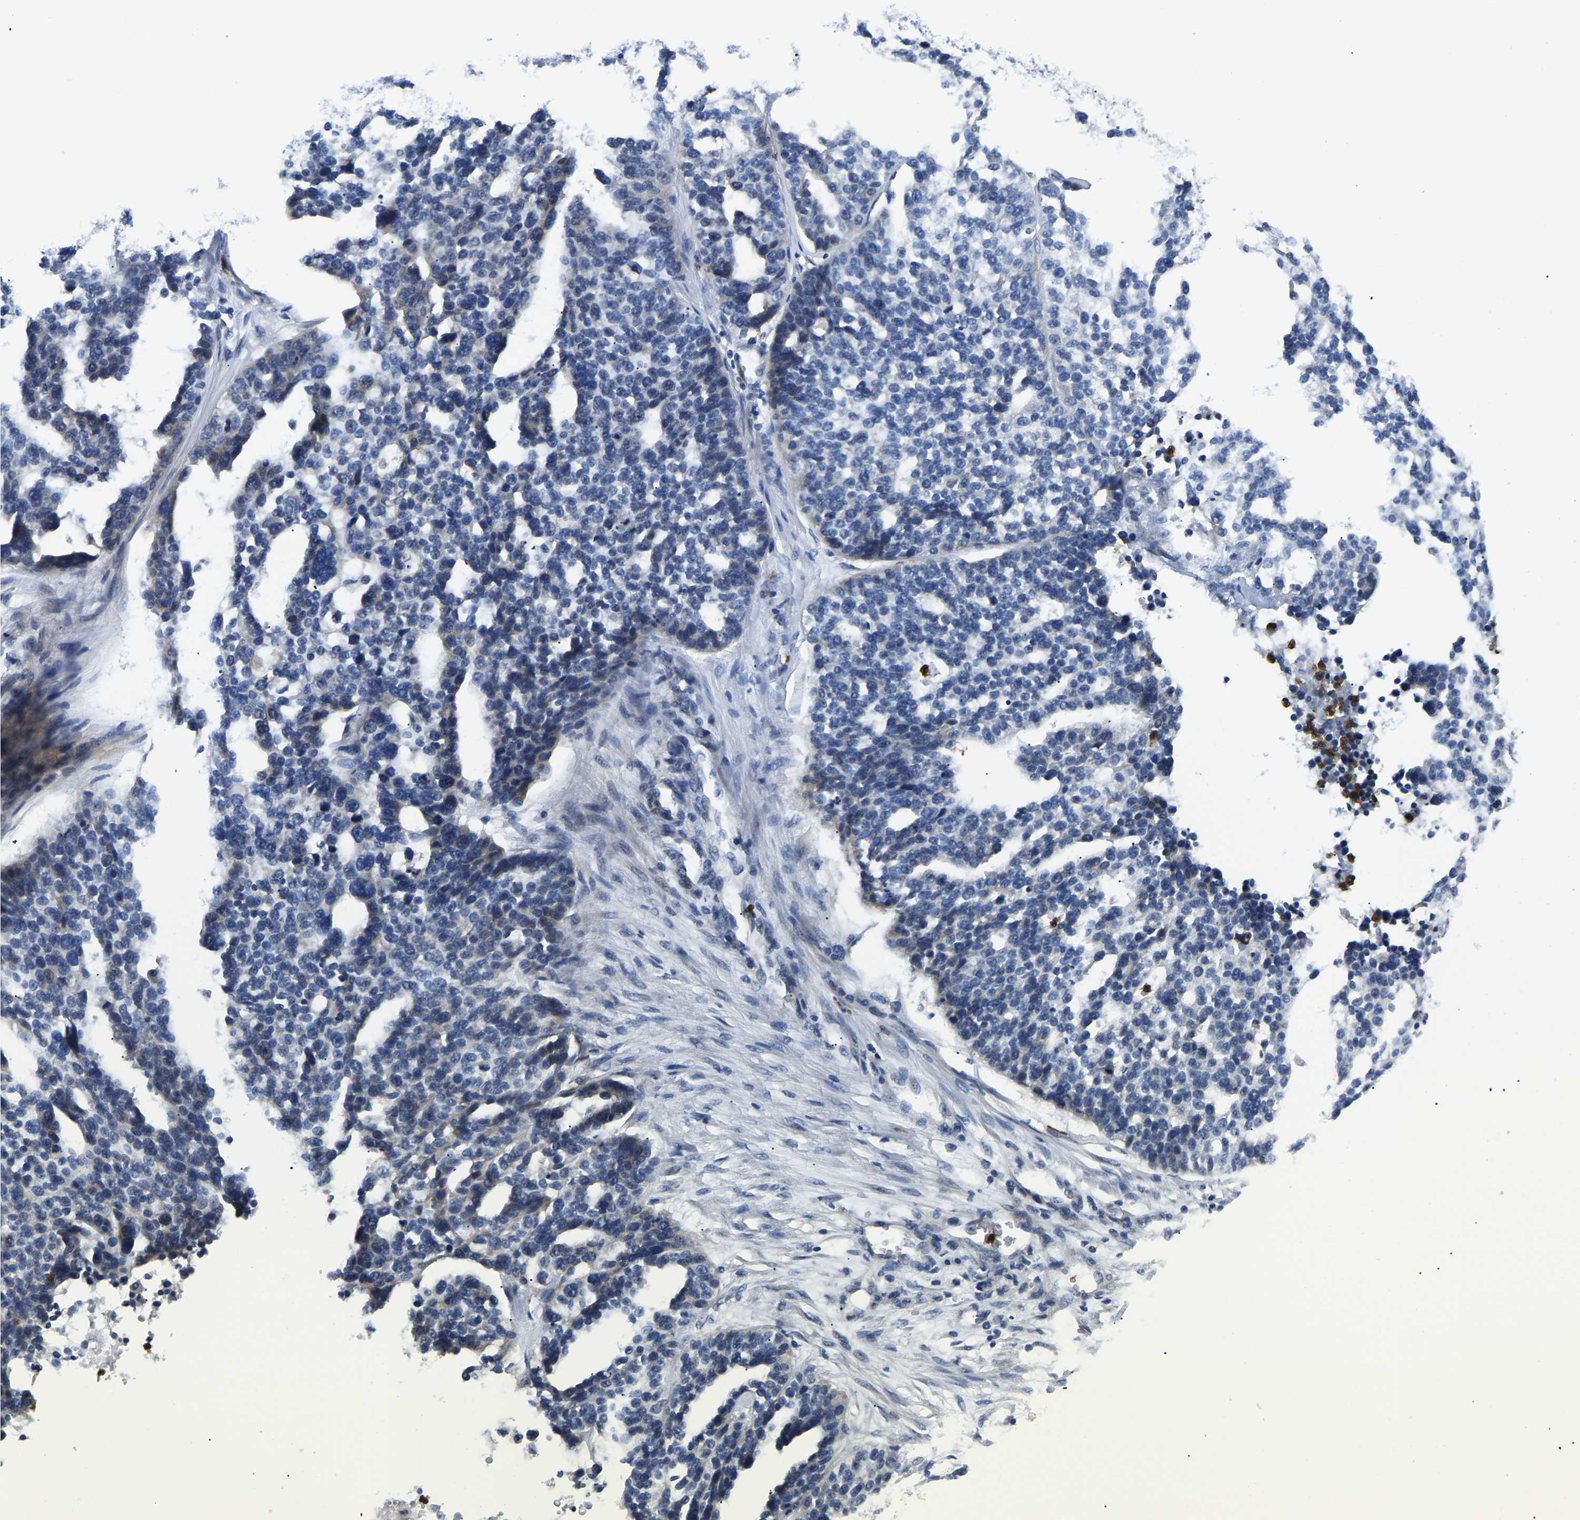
{"staining": {"intensity": "negative", "quantity": "none", "location": "none"}, "tissue": "ovarian cancer", "cell_type": "Tumor cells", "image_type": "cancer", "snomed": [{"axis": "morphology", "description": "Cystadenocarcinoma, serous, NOS"}, {"axis": "topography", "description": "Ovary"}], "caption": "Ovarian cancer (serous cystadenocarcinoma) stained for a protein using immunohistochemistry (IHC) demonstrates no positivity tumor cells.", "gene": "TOR1B", "patient": {"sex": "female", "age": 59}}